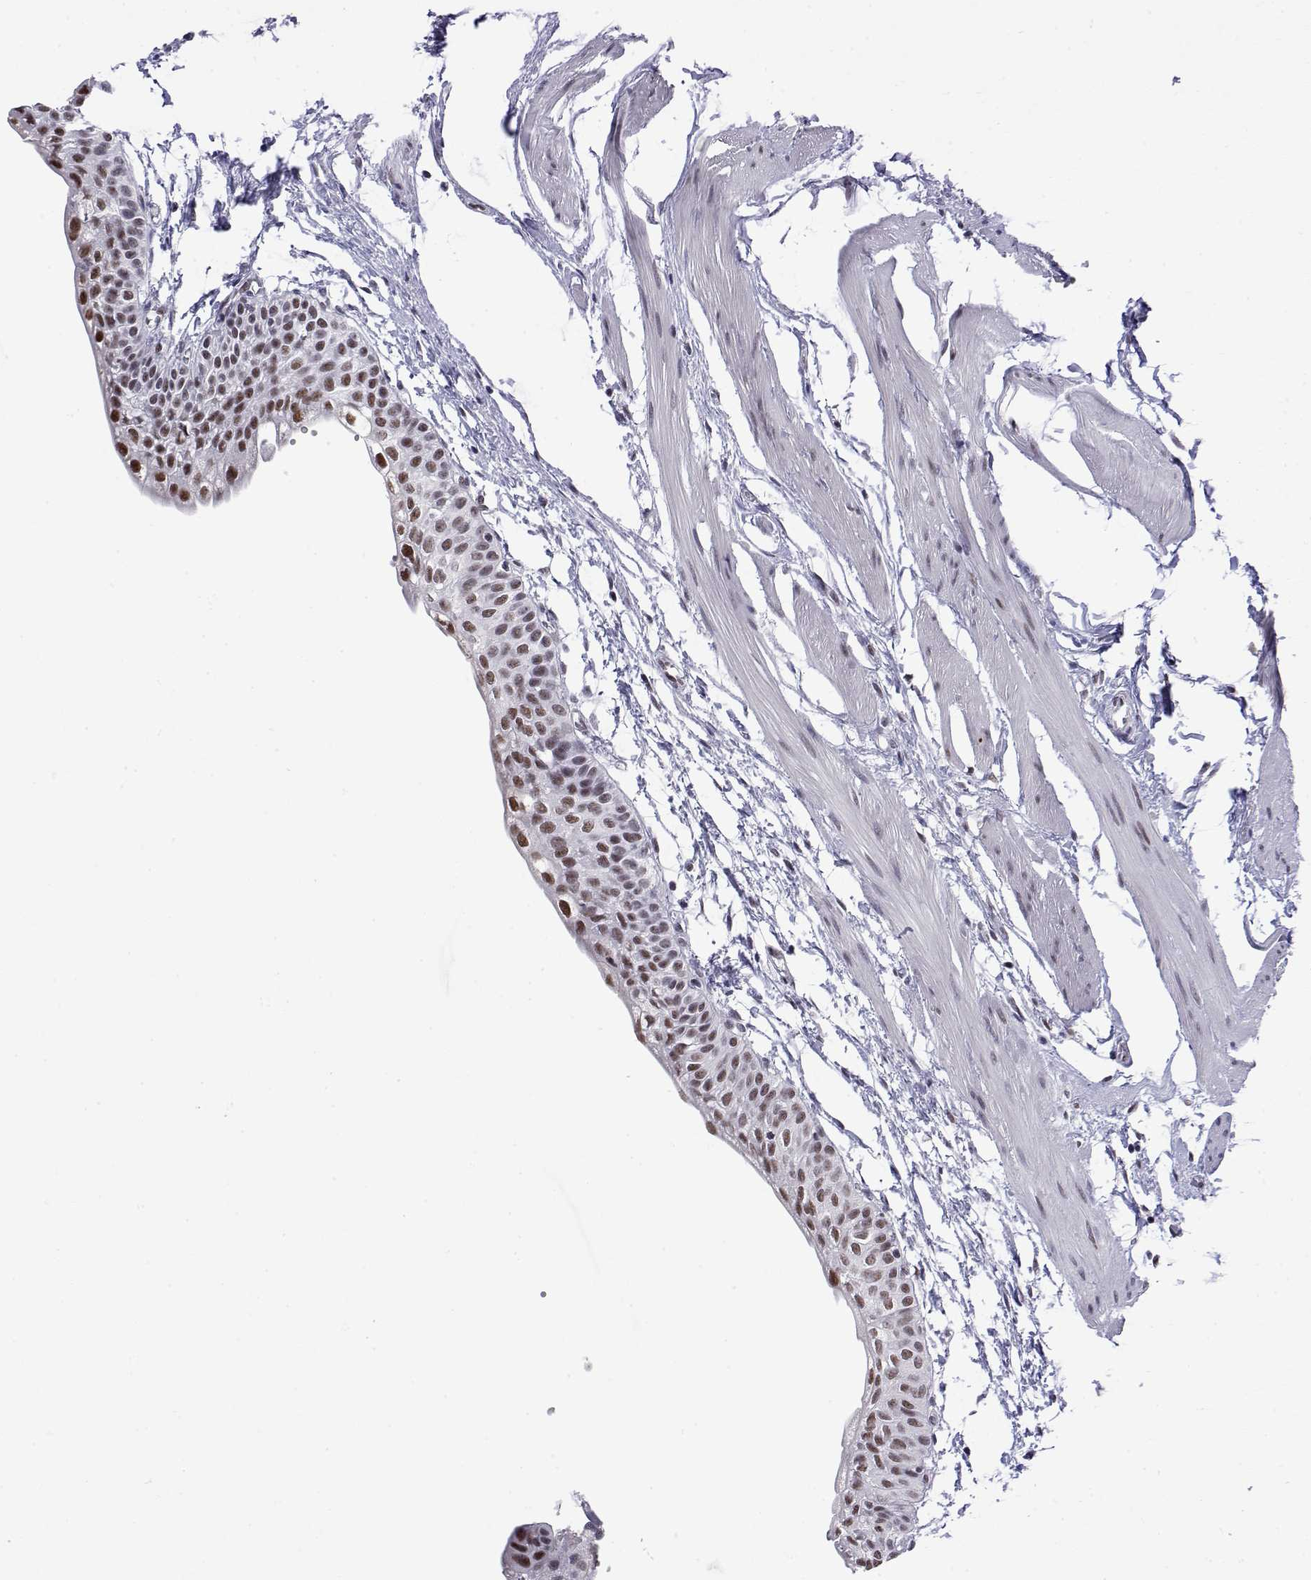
{"staining": {"intensity": "strong", "quantity": "25%-75%", "location": "nuclear"}, "tissue": "urinary bladder", "cell_type": "Urothelial cells", "image_type": "normal", "snomed": [{"axis": "morphology", "description": "Normal tissue, NOS"}, {"axis": "topography", "description": "Urinary bladder"}, {"axis": "topography", "description": "Peripheral nerve tissue"}], "caption": "IHC micrograph of normal urinary bladder: human urinary bladder stained using immunohistochemistry displays high levels of strong protein expression localized specifically in the nuclear of urothelial cells, appearing as a nuclear brown color.", "gene": "POLDIP3", "patient": {"sex": "male", "age": 55}}